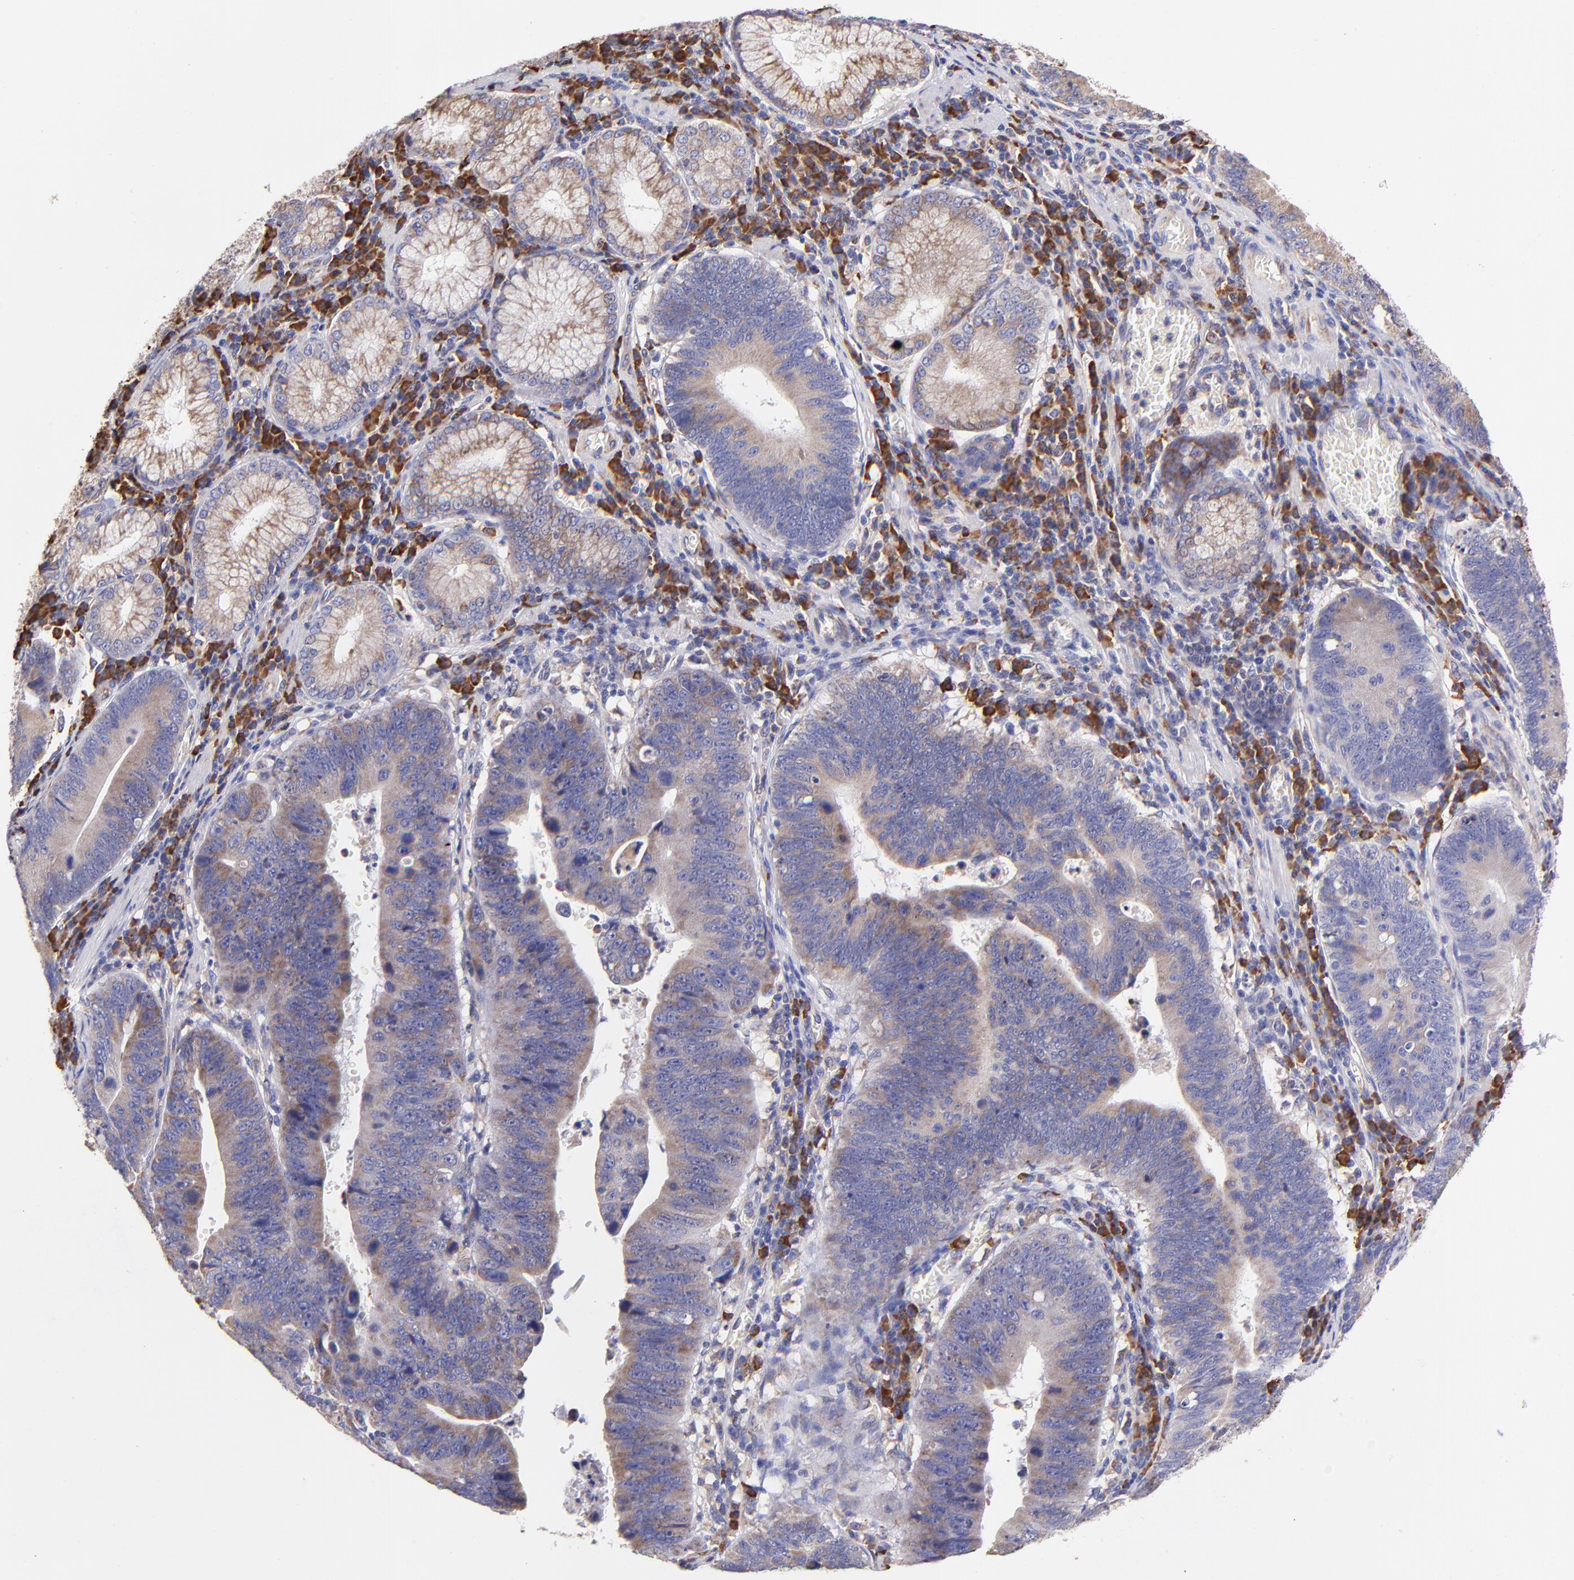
{"staining": {"intensity": "weak", "quantity": ">75%", "location": "cytoplasmic/membranous"}, "tissue": "stomach cancer", "cell_type": "Tumor cells", "image_type": "cancer", "snomed": [{"axis": "morphology", "description": "Adenocarcinoma, NOS"}, {"axis": "topography", "description": "Stomach"}], "caption": "Weak cytoplasmic/membranous protein staining is seen in about >75% of tumor cells in stomach adenocarcinoma.", "gene": "PREX1", "patient": {"sex": "male", "age": 59}}